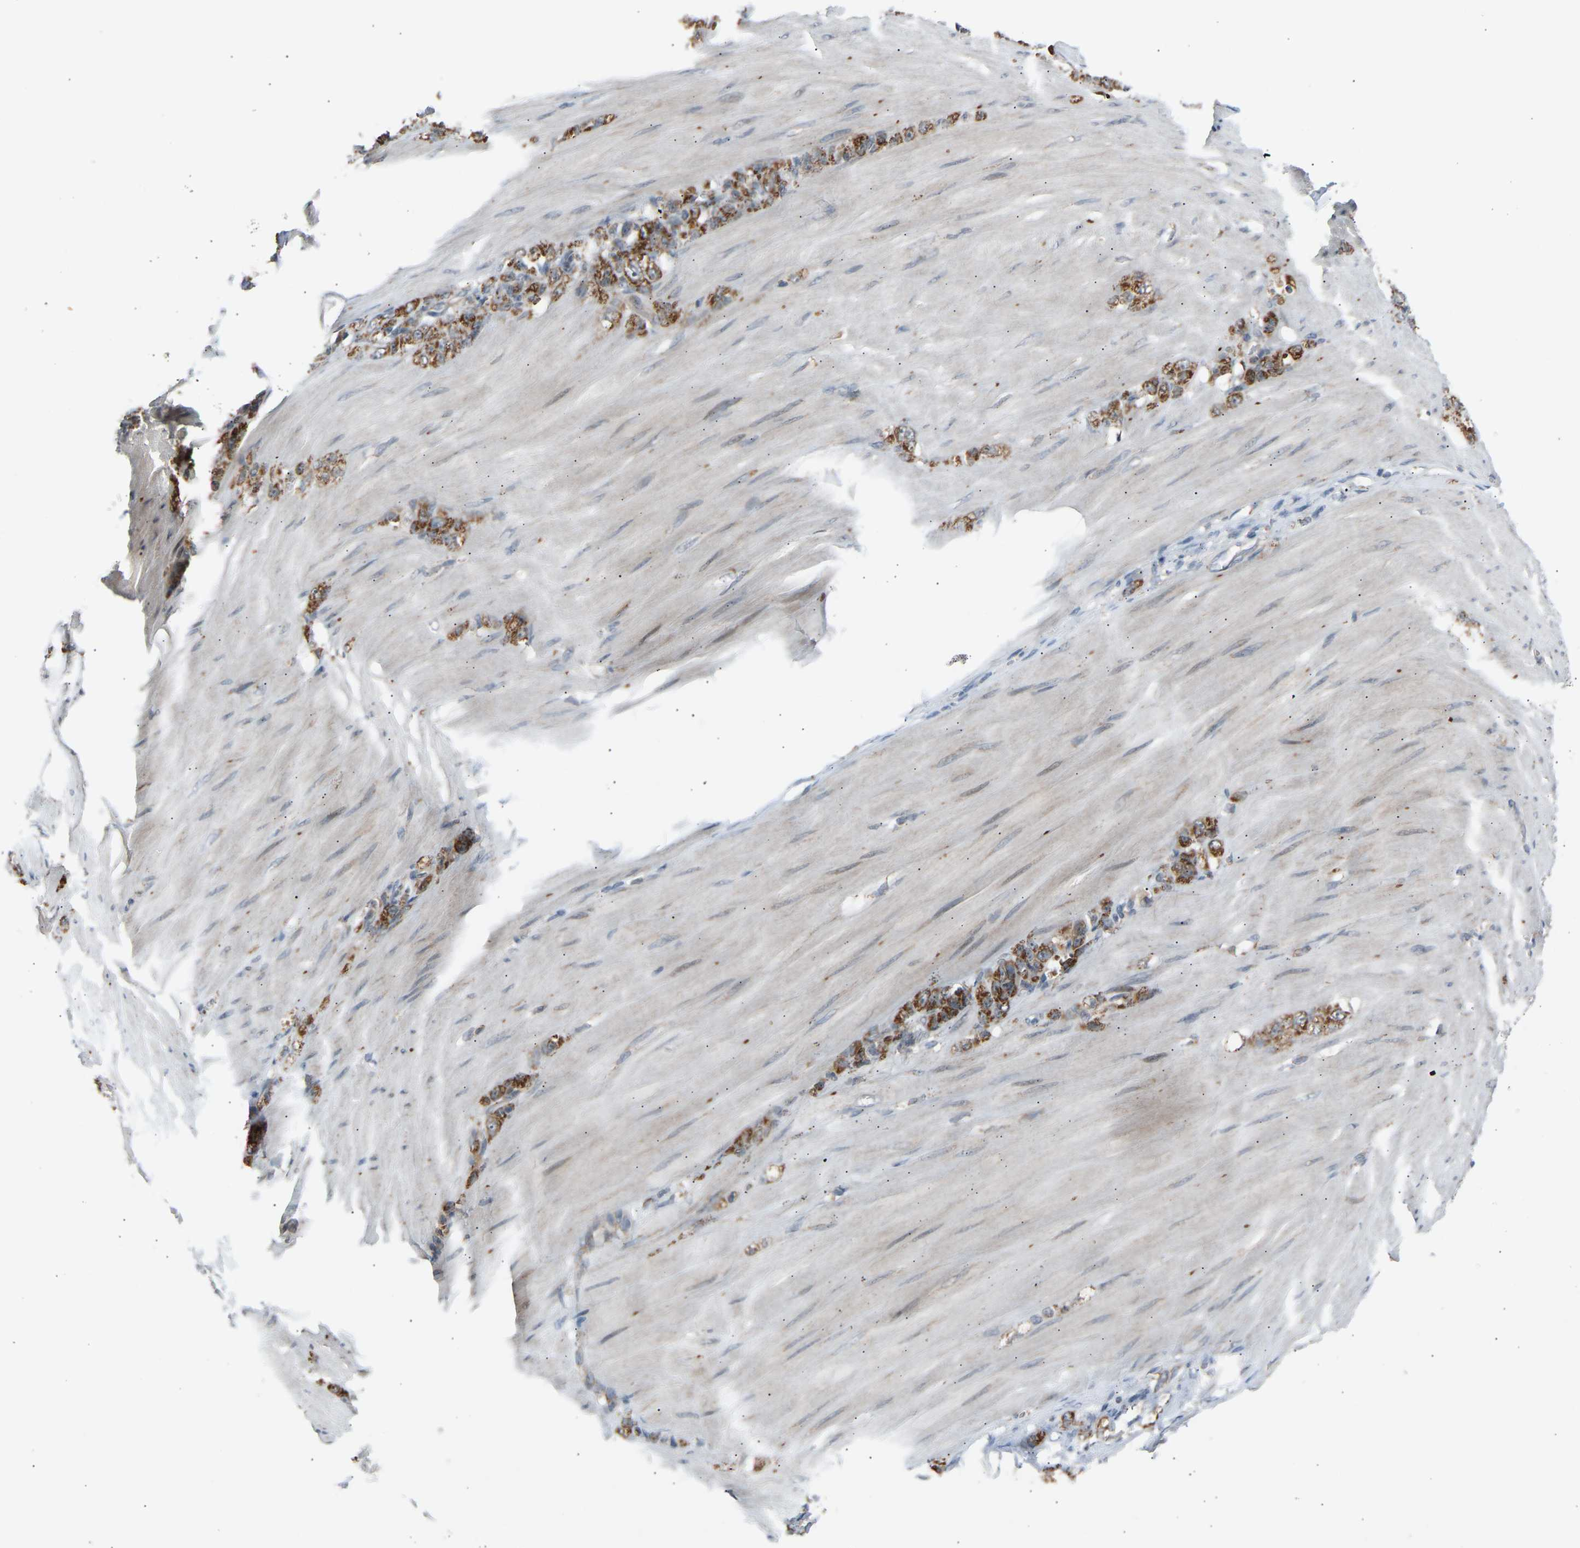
{"staining": {"intensity": "moderate", "quantity": ">75%", "location": "cytoplasmic/membranous"}, "tissue": "stomach cancer", "cell_type": "Tumor cells", "image_type": "cancer", "snomed": [{"axis": "morphology", "description": "Normal tissue, NOS"}, {"axis": "morphology", "description": "Adenocarcinoma, NOS"}, {"axis": "topography", "description": "Stomach"}], "caption": "This photomicrograph reveals IHC staining of stomach cancer (adenocarcinoma), with medium moderate cytoplasmic/membranous positivity in about >75% of tumor cells.", "gene": "SLIRP", "patient": {"sex": "male", "age": 82}}